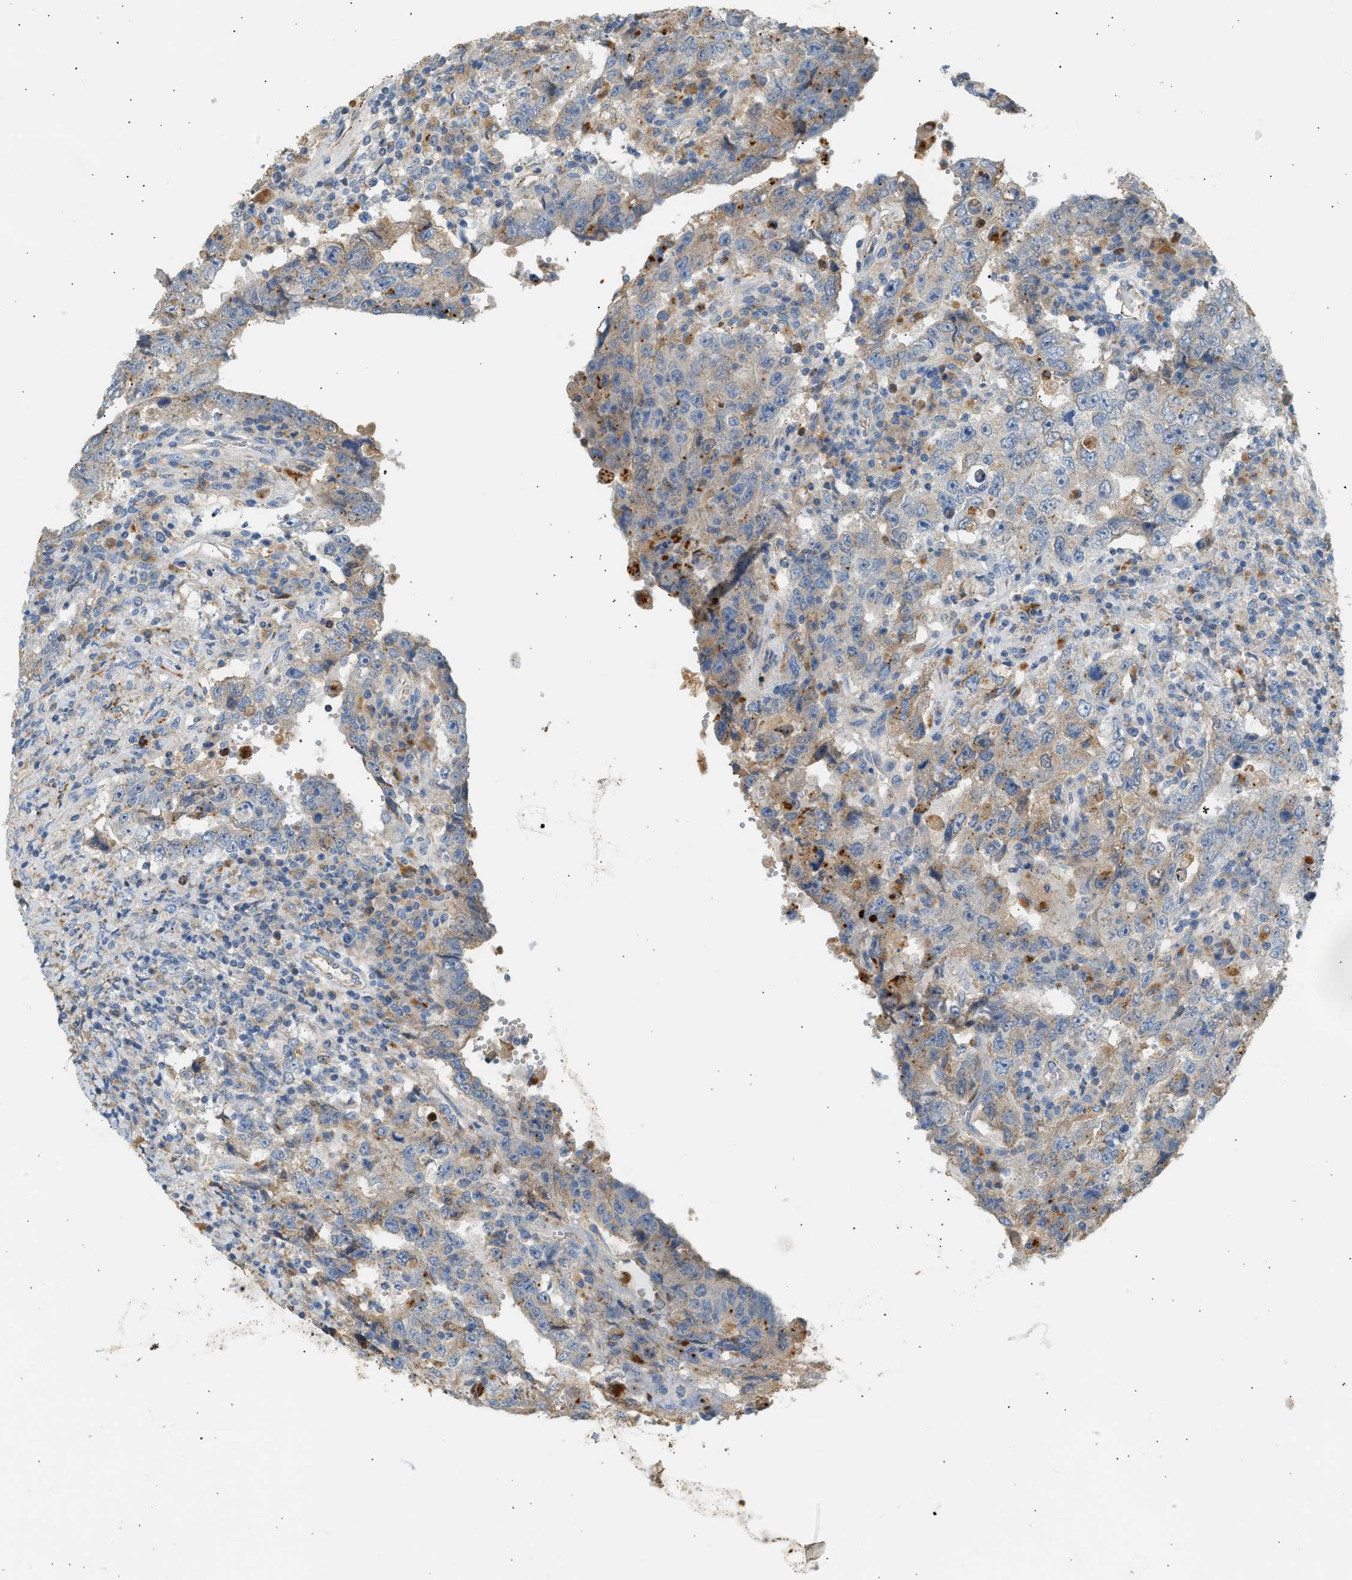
{"staining": {"intensity": "weak", "quantity": "25%-75%", "location": "cytoplasmic/membranous"}, "tissue": "testis cancer", "cell_type": "Tumor cells", "image_type": "cancer", "snomed": [{"axis": "morphology", "description": "Carcinoma, Embryonal, NOS"}, {"axis": "topography", "description": "Testis"}], "caption": "Testis cancer stained for a protein reveals weak cytoplasmic/membranous positivity in tumor cells.", "gene": "ENTHD1", "patient": {"sex": "male", "age": 26}}